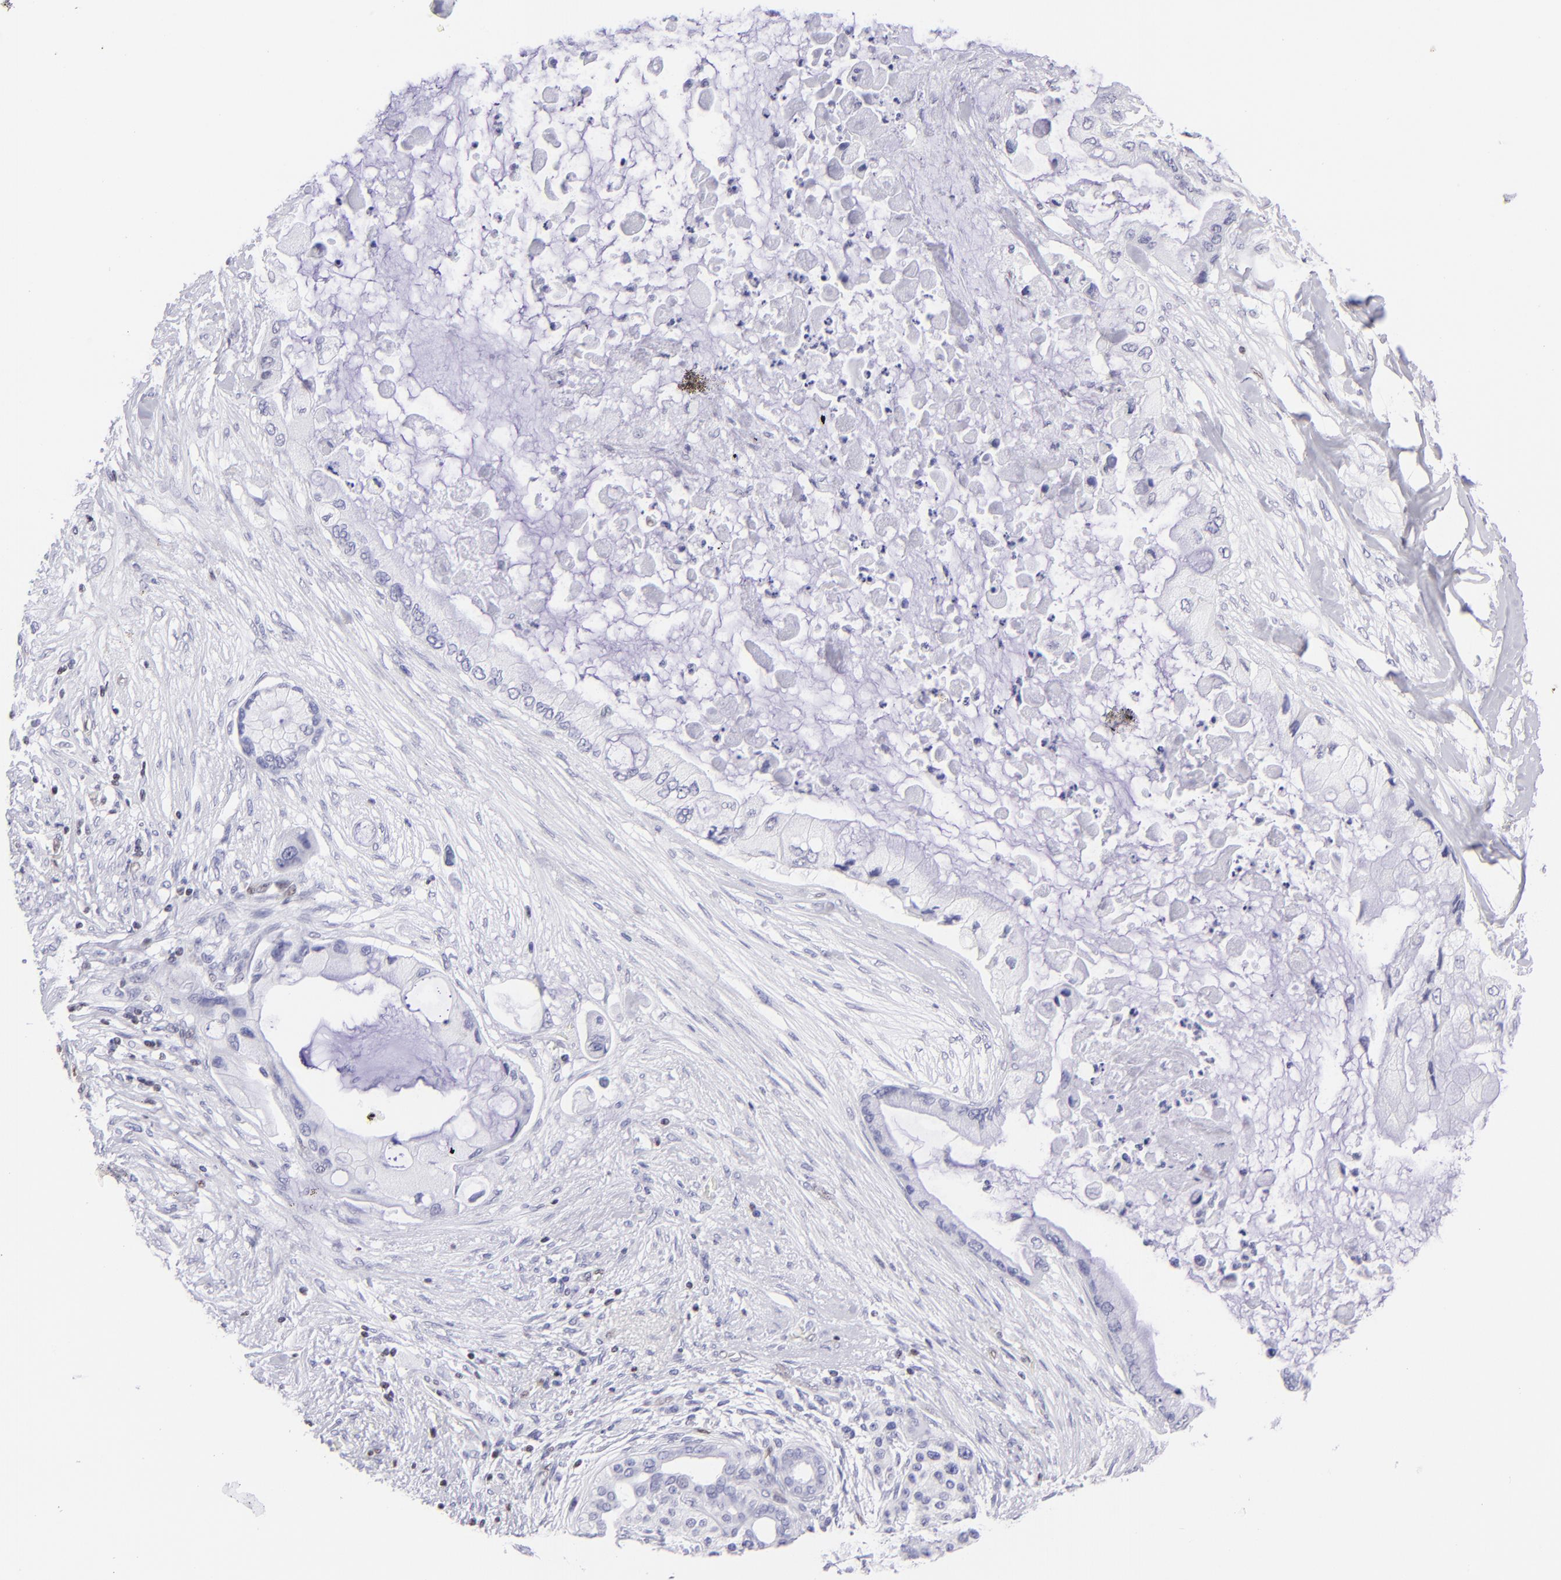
{"staining": {"intensity": "negative", "quantity": "none", "location": "none"}, "tissue": "pancreatic cancer", "cell_type": "Tumor cells", "image_type": "cancer", "snomed": [{"axis": "morphology", "description": "Adenocarcinoma, NOS"}, {"axis": "topography", "description": "Pancreas"}], "caption": "The histopathology image shows no staining of tumor cells in adenocarcinoma (pancreatic).", "gene": "ETS1", "patient": {"sex": "female", "age": 59}}